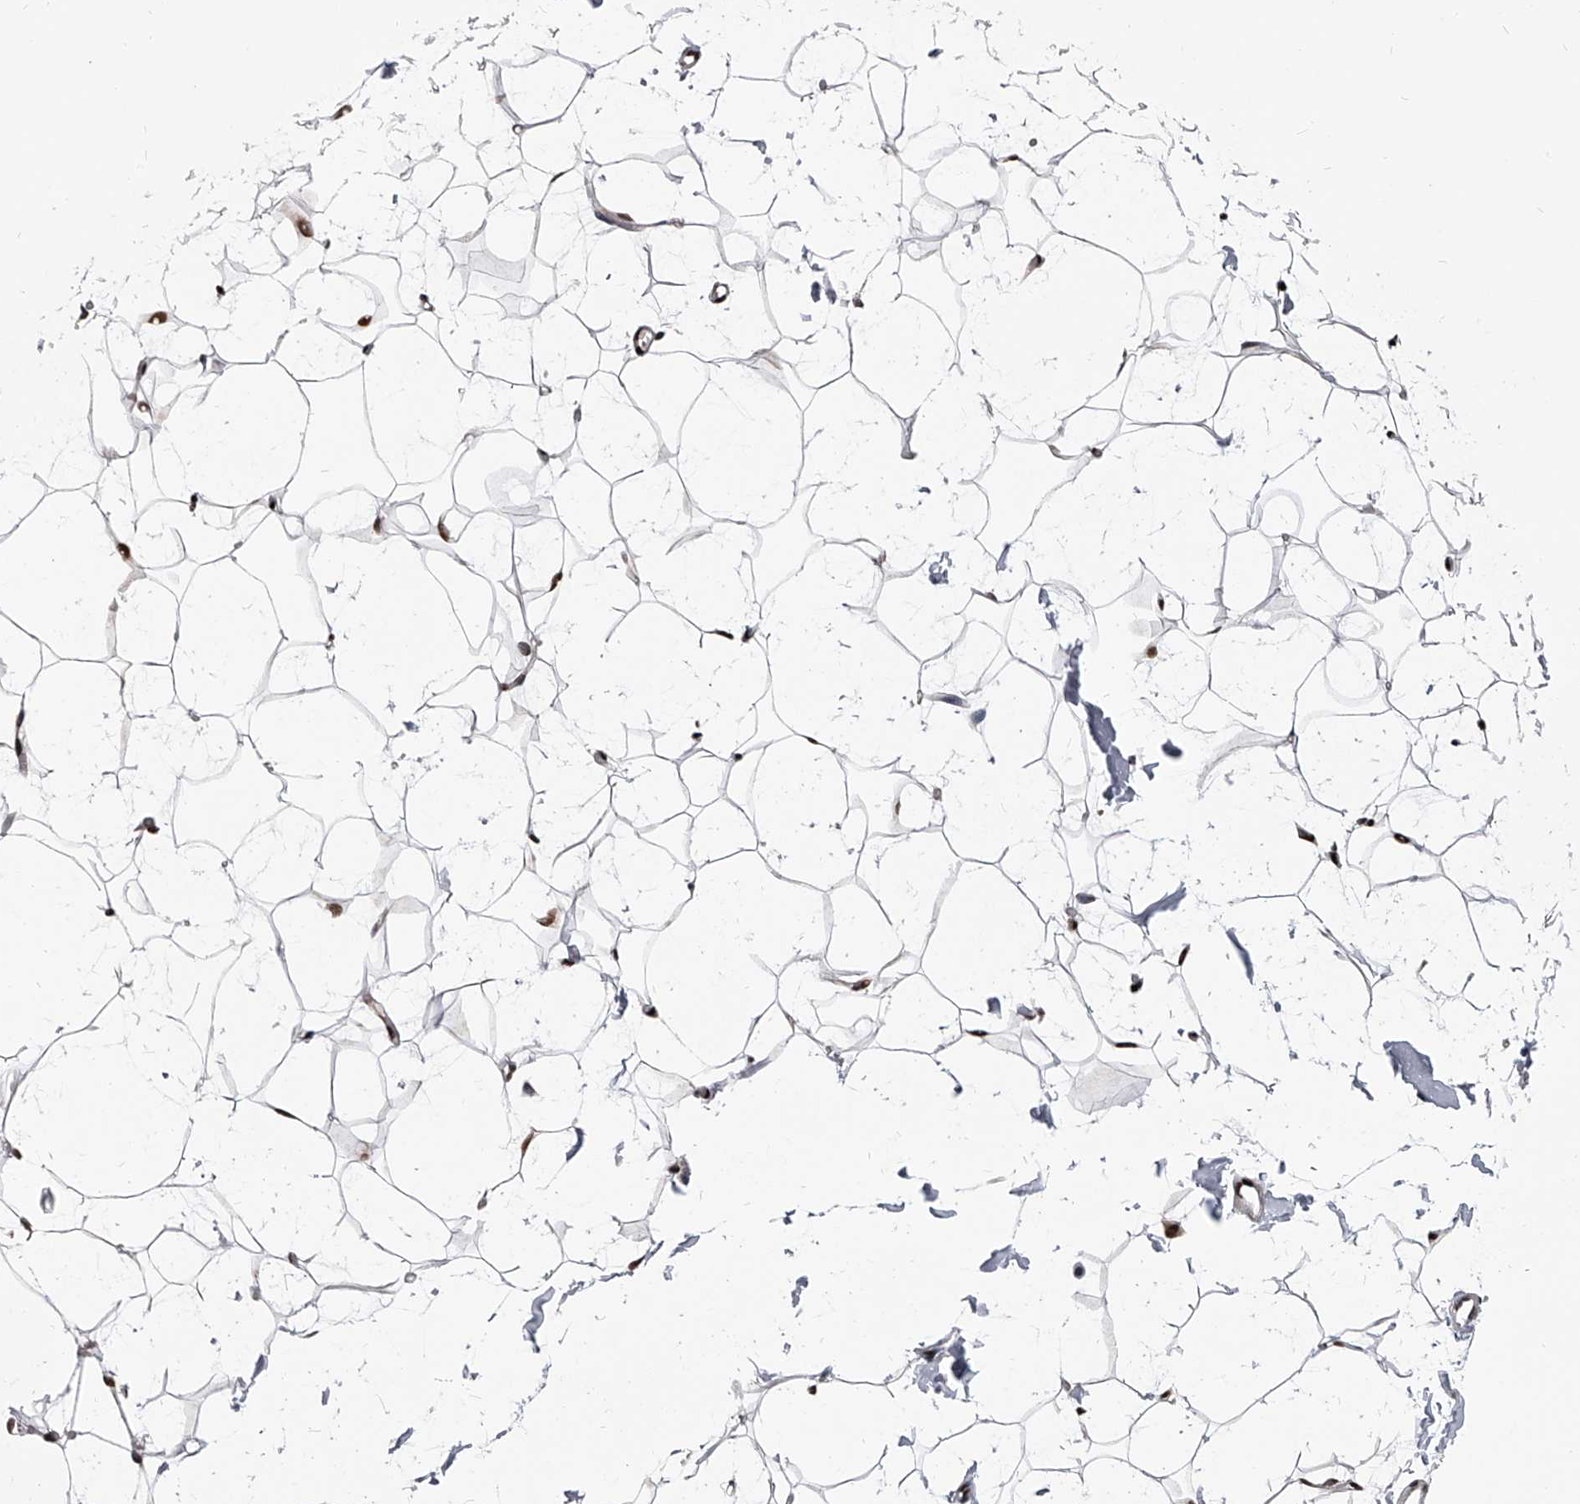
{"staining": {"intensity": "moderate", "quantity": ">75%", "location": "nuclear"}, "tissue": "adipose tissue", "cell_type": "Adipocytes", "image_type": "normal", "snomed": [{"axis": "morphology", "description": "Normal tissue, NOS"}, {"axis": "topography", "description": "Breast"}], "caption": "Protein staining reveals moderate nuclear positivity in approximately >75% of adipocytes in unremarkable adipose tissue. Nuclei are stained in blue.", "gene": "CMTR1", "patient": {"sex": "female", "age": 23}}